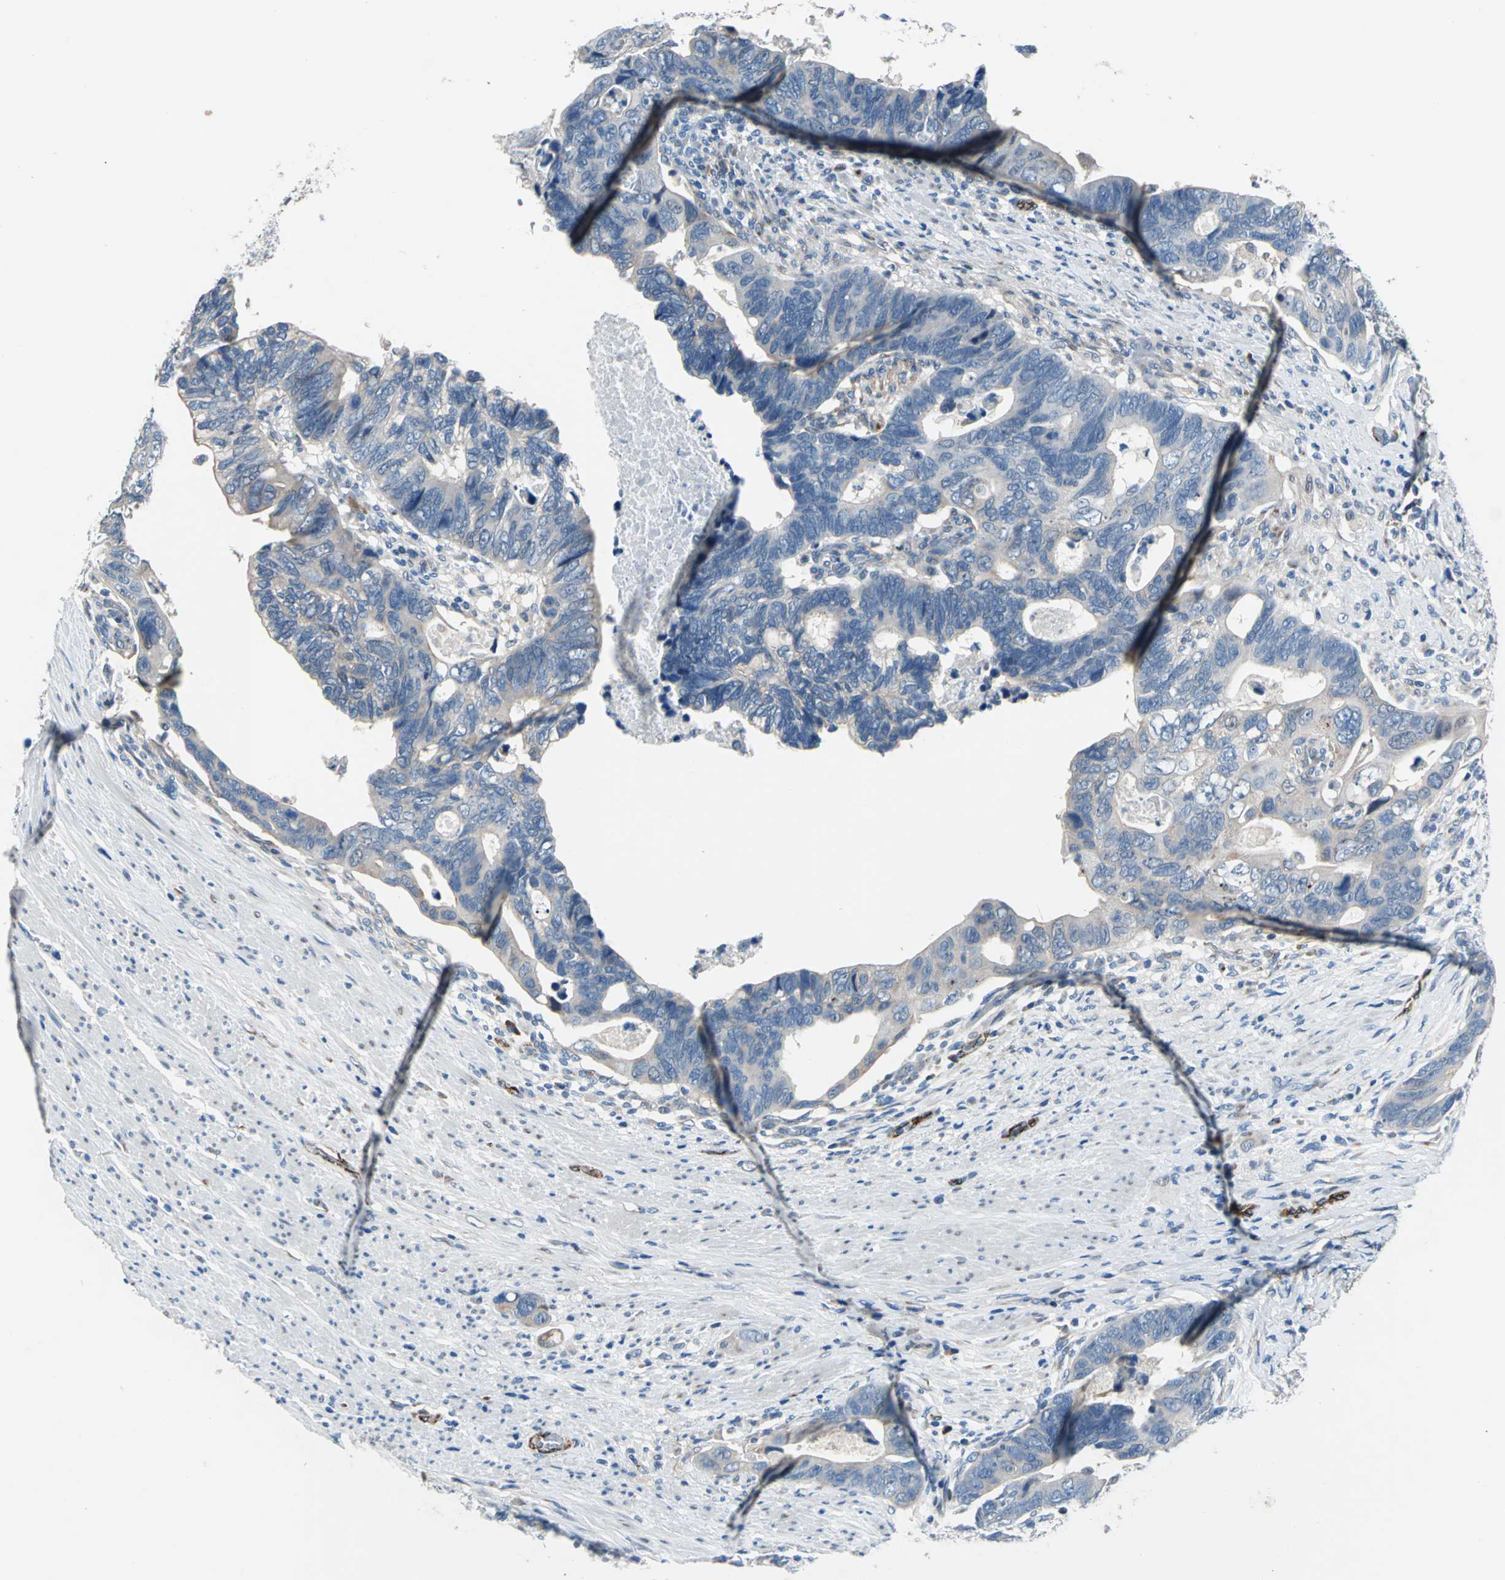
{"staining": {"intensity": "moderate", "quantity": "<25%", "location": "cytoplasmic/membranous"}, "tissue": "colorectal cancer", "cell_type": "Tumor cells", "image_type": "cancer", "snomed": [{"axis": "morphology", "description": "Adenocarcinoma, NOS"}, {"axis": "topography", "description": "Rectum"}], "caption": "The histopathology image exhibits staining of adenocarcinoma (colorectal), revealing moderate cytoplasmic/membranous protein positivity (brown color) within tumor cells. Using DAB (brown) and hematoxylin (blue) stains, captured at high magnification using brightfield microscopy.", "gene": "SELP", "patient": {"sex": "male", "age": 53}}